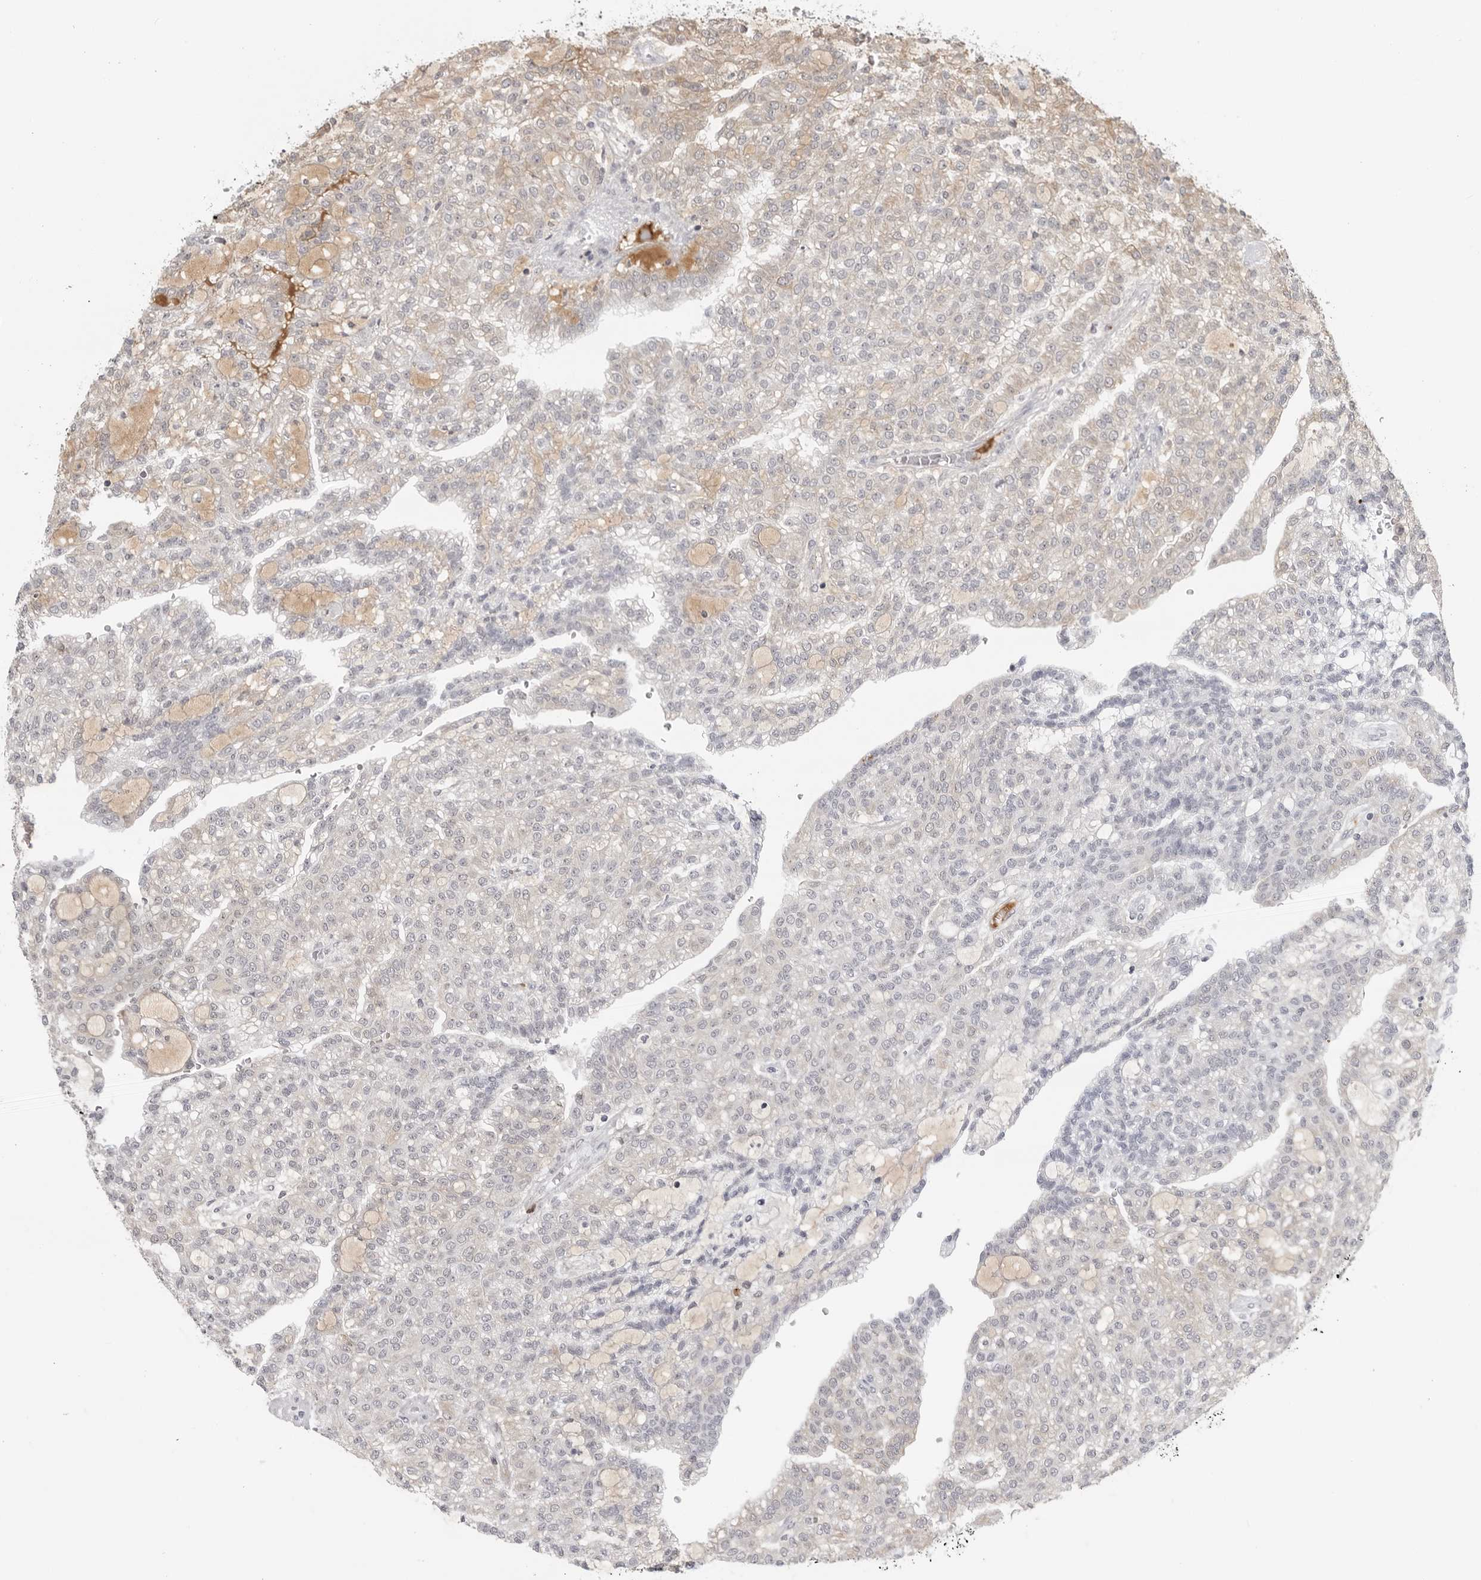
{"staining": {"intensity": "negative", "quantity": "none", "location": "none"}, "tissue": "renal cancer", "cell_type": "Tumor cells", "image_type": "cancer", "snomed": [{"axis": "morphology", "description": "Adenocarcinoma, NOS"}, {"axis": "topography", "description": "Kidney"}], "caption": "The micrograph demonstrates no staining of tumor cells in renal adenocarcinoma. (DAB (3,3'-diaminobenzidine) immunohistochemistry, high magnification).", "gene": "SERPINF2", "patient": {"sex": "male", "age": 63}}